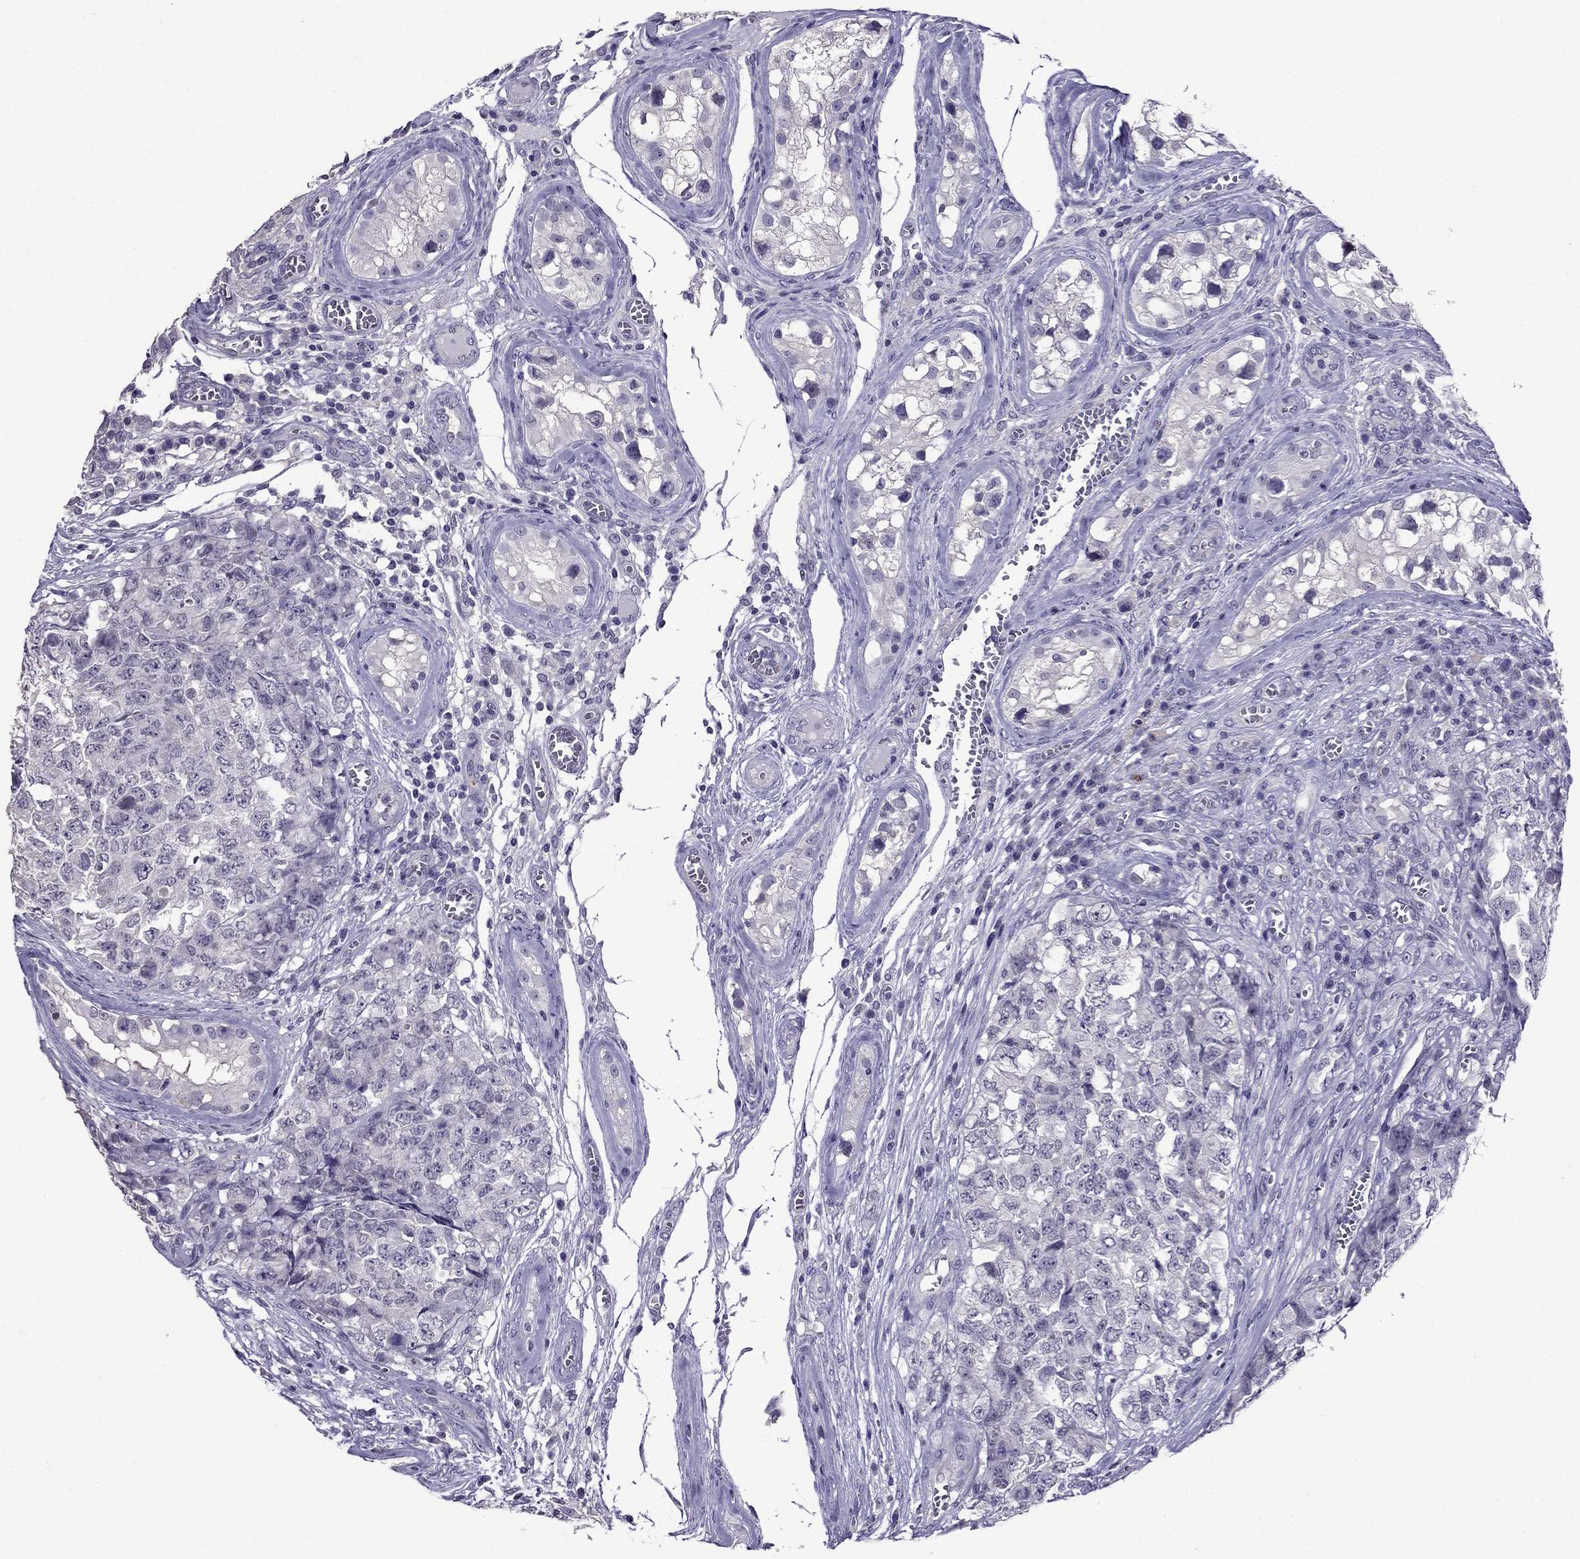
{"staining": {"intensity": "negative", "quantity": "none", "location": "none"}, "tissue": "testis cancer", "cell_type": "Tumor cells", "image_type": "cancer", "snomed": [{"axis": "morphology", "description": "Carcinoma, Embryonal, NOS"}, {"axis": "topography", "description": "Testis"}], "caption": "An image of human testis cancer is negative for staining in tumor cells. Brightfield microscopy of IHC stained with DAB (3,3'-diaminobenzidine) (brown) and hematoxylin (blue), captured at high magnification.", "gene": "OLFM4", "patient": {"sex": "male", "age": 23}}